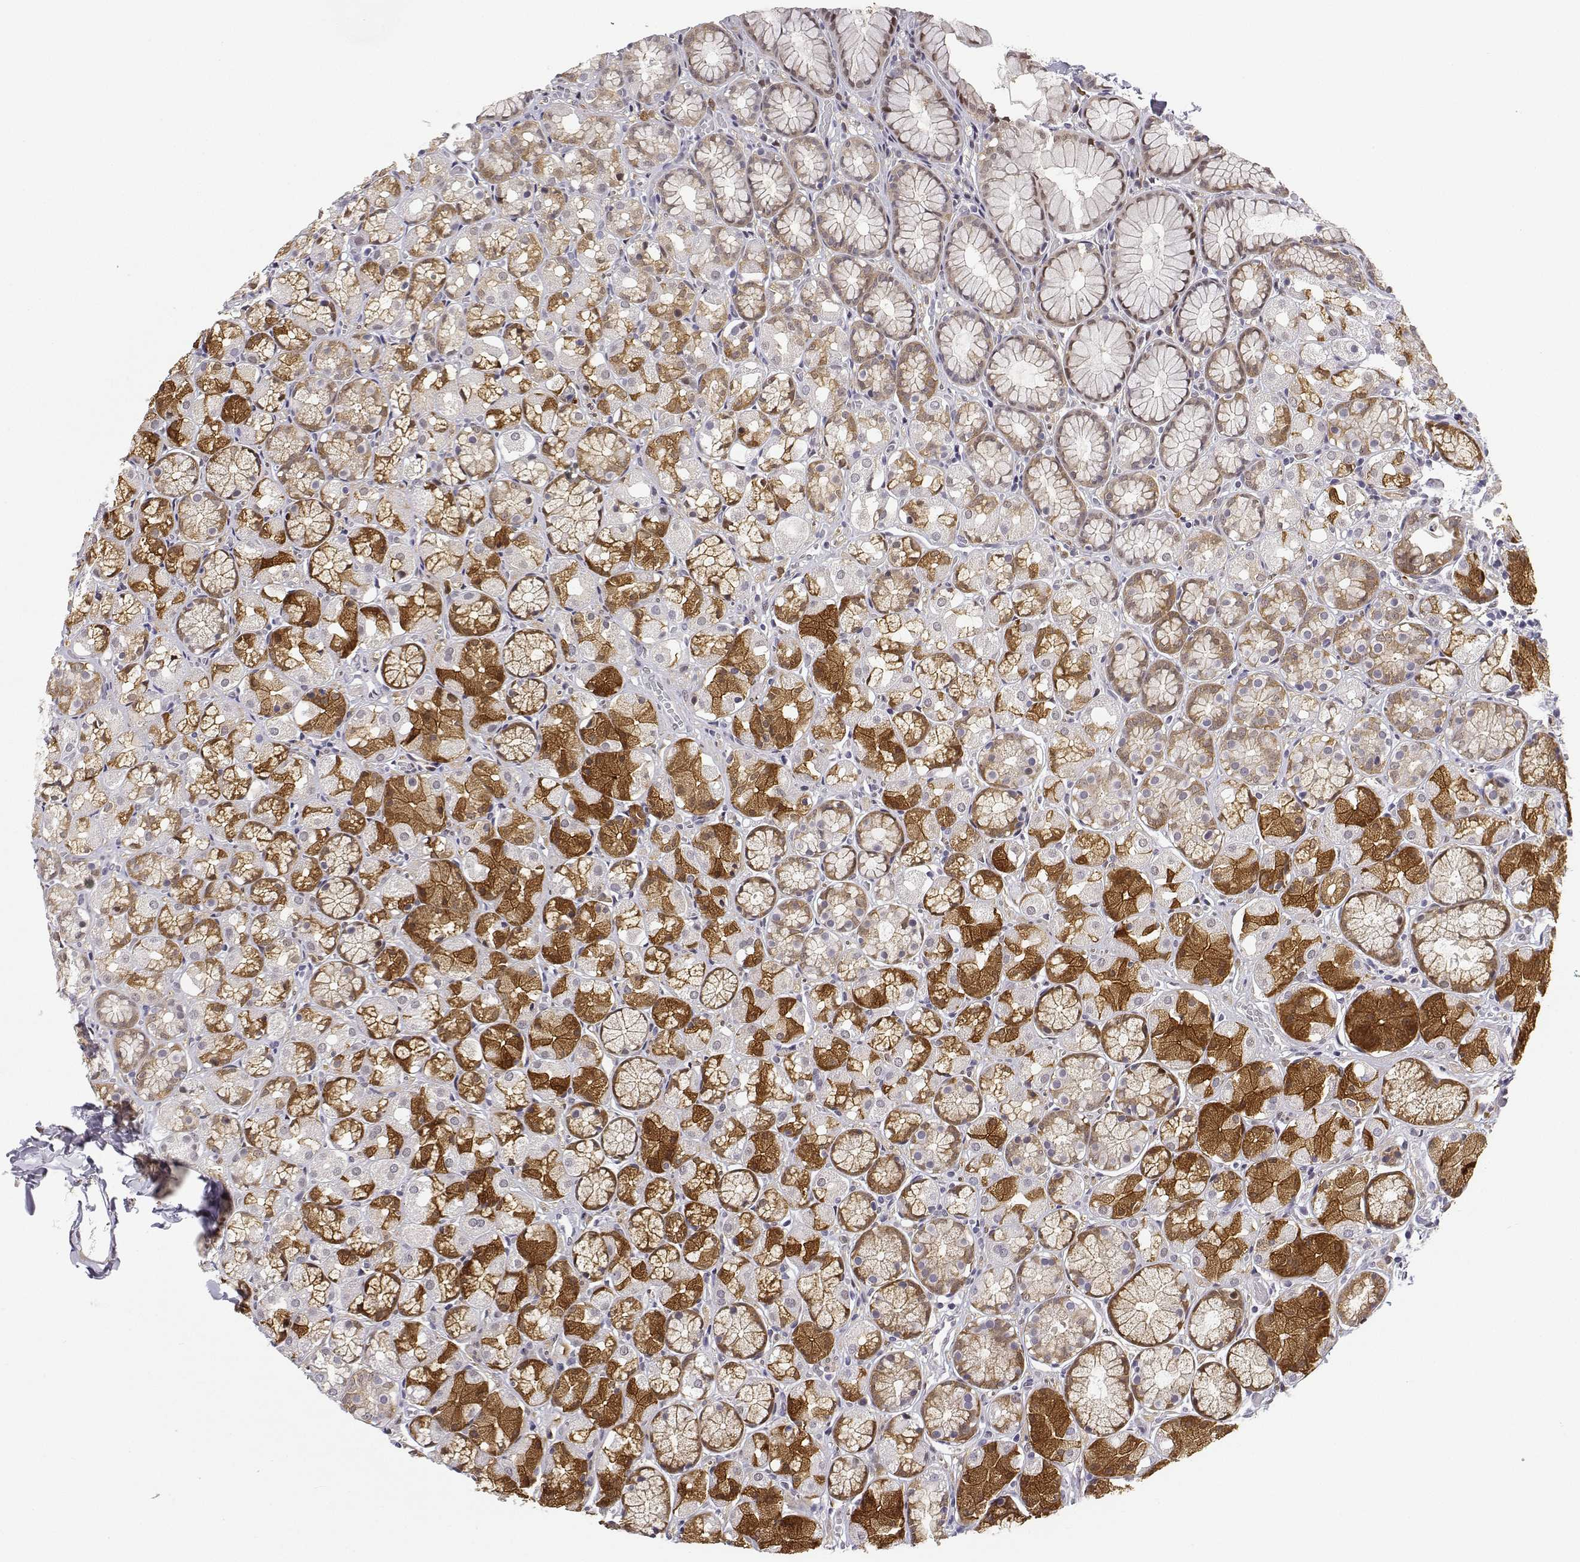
{"staining": {"intensity": "moderate", "quantity": "25%-75%", "location": "cytoplasmic/membranous"}, "tissue": "stomach", "cell_type": "Glandular cells", "image_type": "normal", "snomed": [{"axis": "morphology", "description": "Normal tissue, NOS"}, {"axis": "topography", "description": "Stomach"}], "caption": "Stomach stained for a protein shows moderate cytoplasmic/membranous positivity in glandular cells. Using DAB (3,3'-diaminobenzidine) (brown) and hematoxylin (blue) stains, captured at high magnification using brightfield microscopy.", "gene": "PHGDH", "patient": {"sex": "male", "age": 70}}